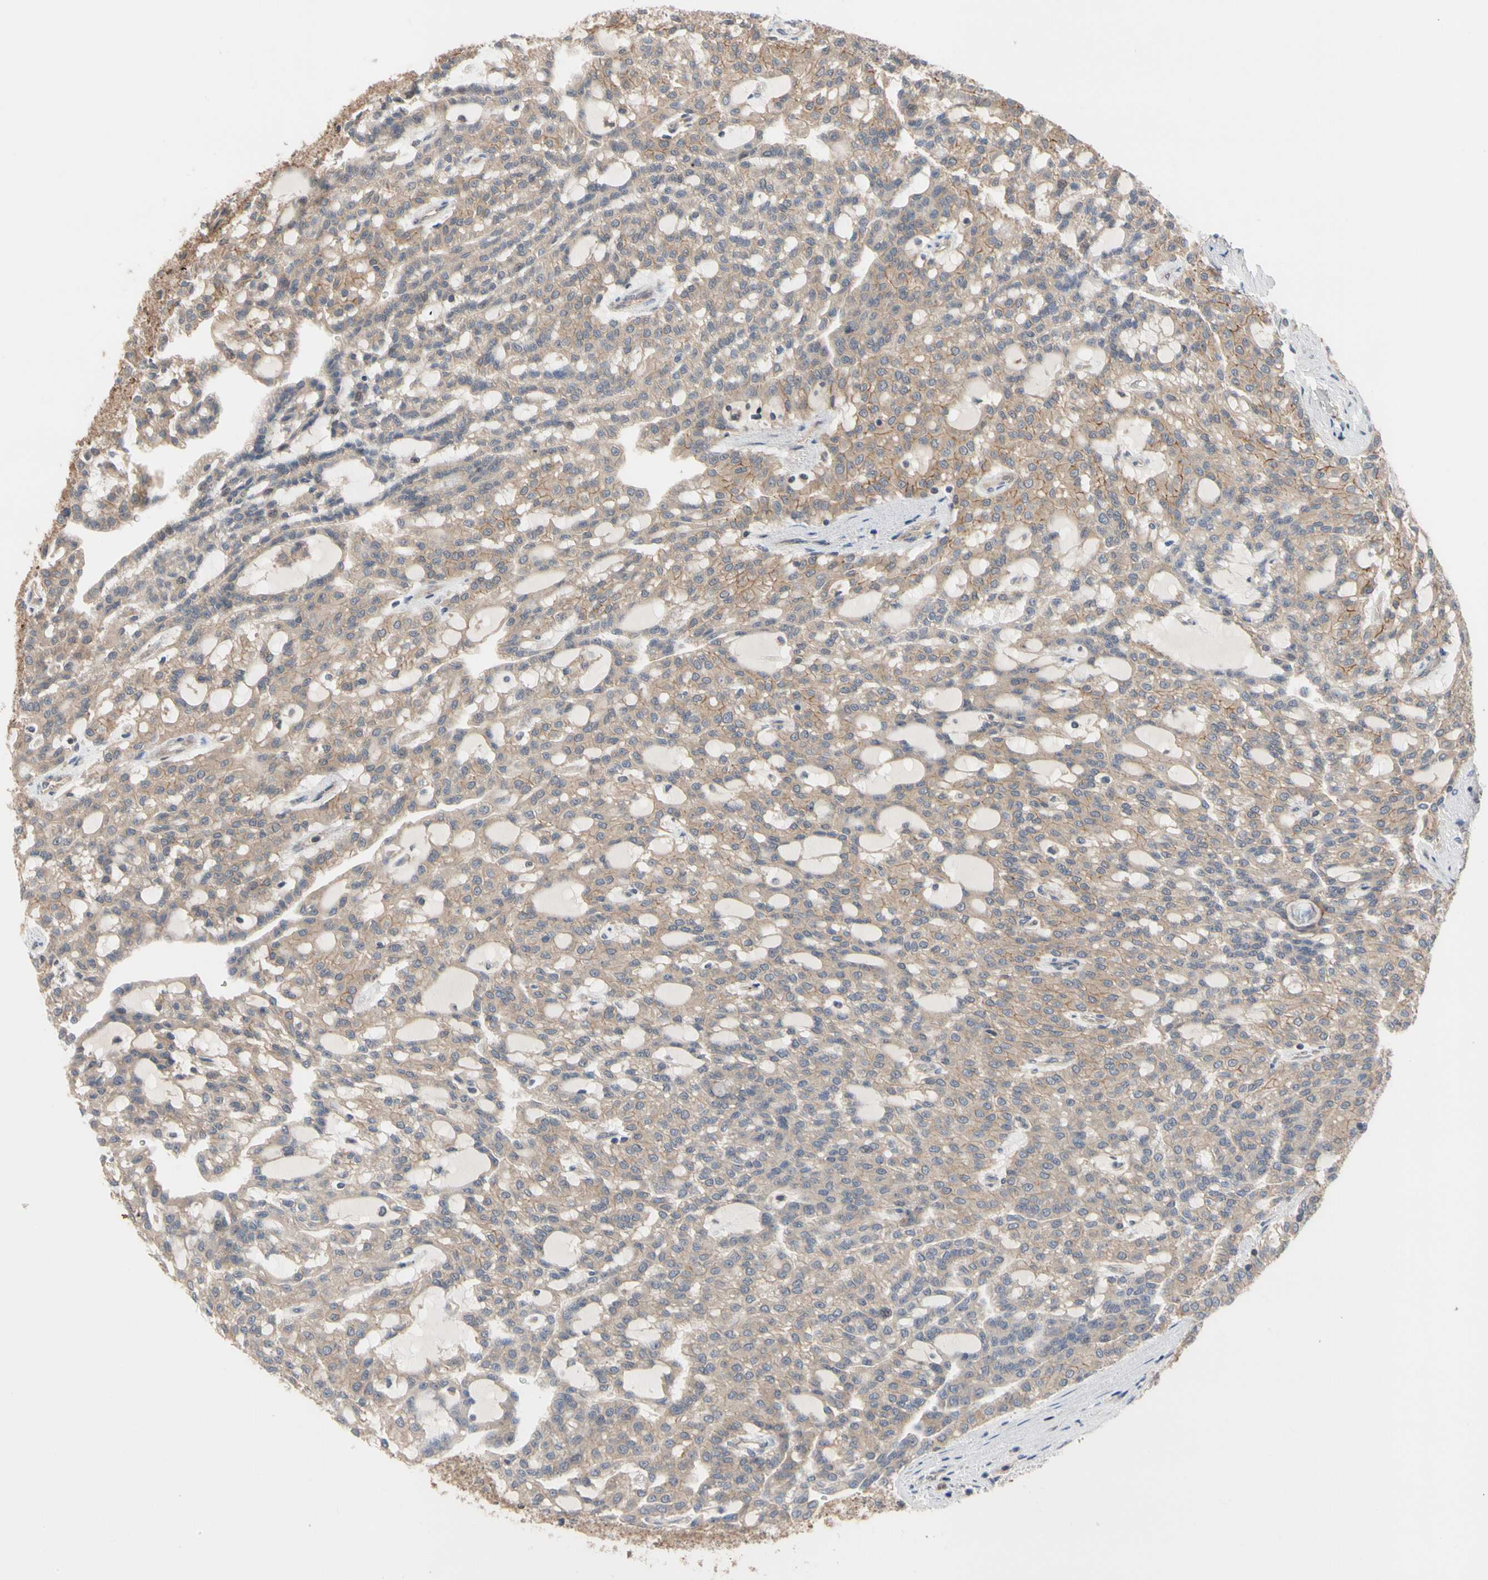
{"staining": {"intensity": "moderate", "quantity": "25%-75%", "location": "cytoplasmic/membranous"}, "tissue": "renal cancer", "cell_type": "Tumor cells", "image_type": "cancer", "snomed": [{"axis": "morphology", "description": "Adenocarcinoma, NOS"}, {"axis": "topography", "description": "Kidney"}], "caption": "Immunohistochemical staining of human adenocarcinoma (renal) shows medium levels of moderate cytoplasmic/membranous protein staining in approximately 25%-75% of tumor cells.", "gene": "DPP8", "patient": {"sex": "male", "age": 63}}